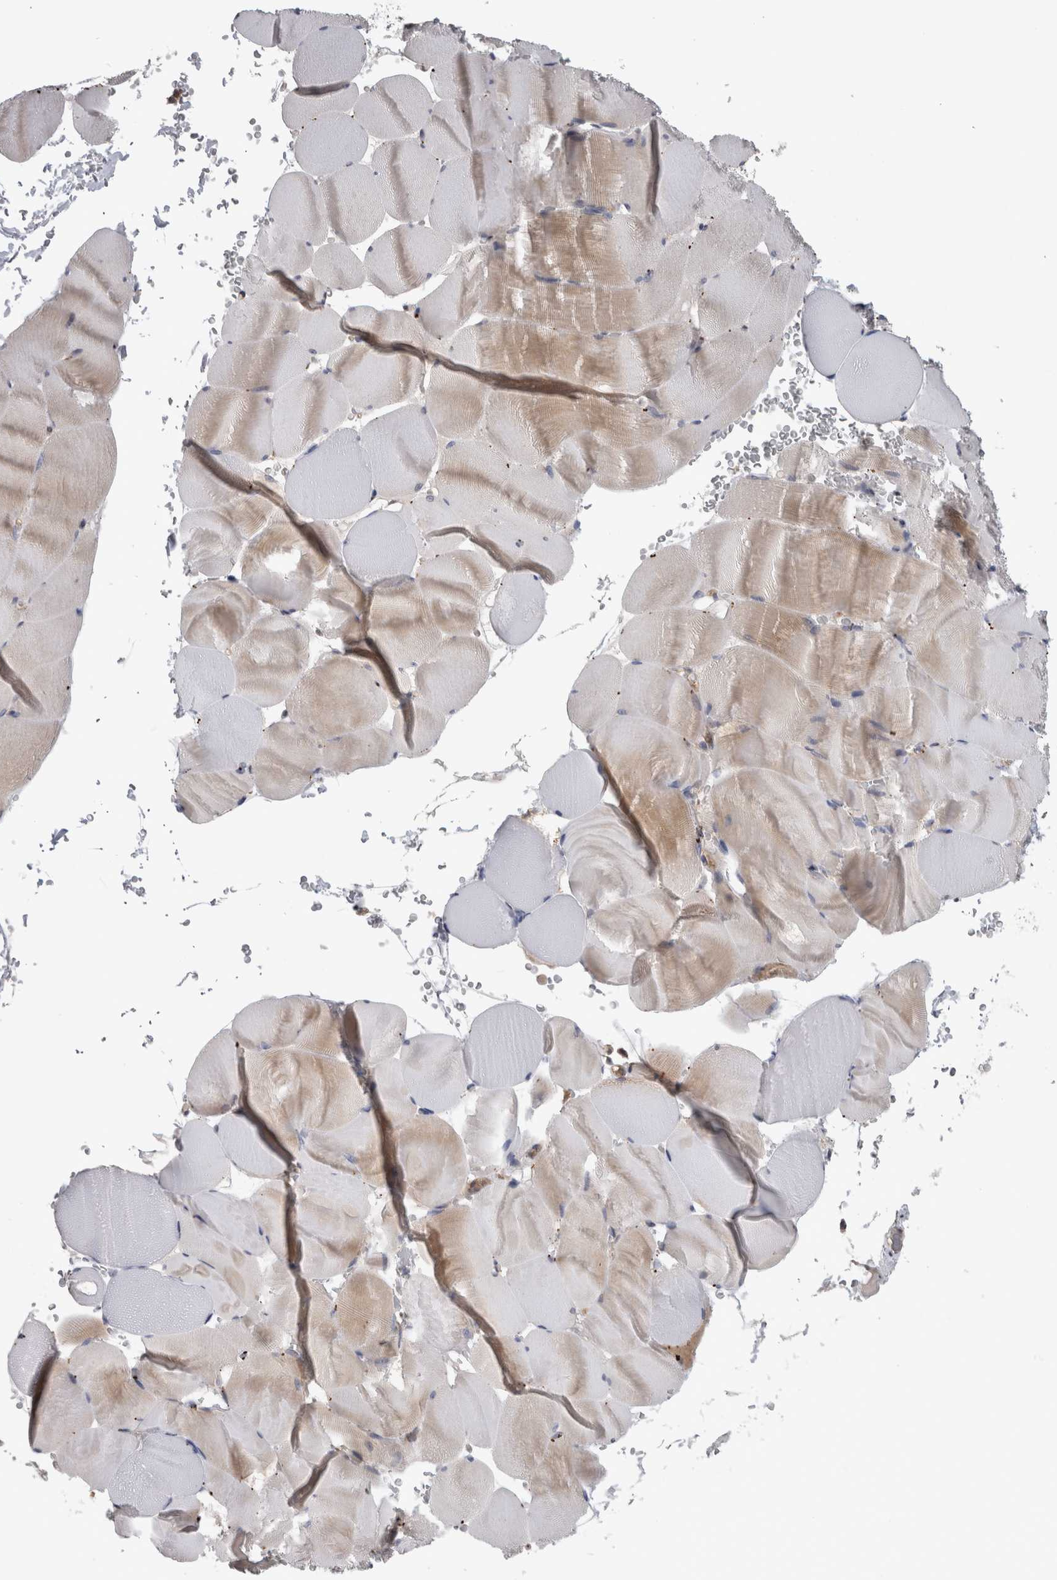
{"staining": {"intensity": "weak", "quantity": "25%-75%", "location": "cytoplasmic/membranous"}, "tissue": "skeletal muscle", "cell_type": "Myocytes", "image_type": "normal", "snomed": [{"axis": "morphology", "description": "Normal tissue, NOS"}, {"axis": "topography", "description": "Skeletal muscle"}], "caption": "IHC of benign skeletal muscle shows low levels of weak cytoplasmic/membranous positivity in approximately 25%-75% of myocytes.", "gene": "NAPRT", "patient": {"sex": "male", "age": 62}}